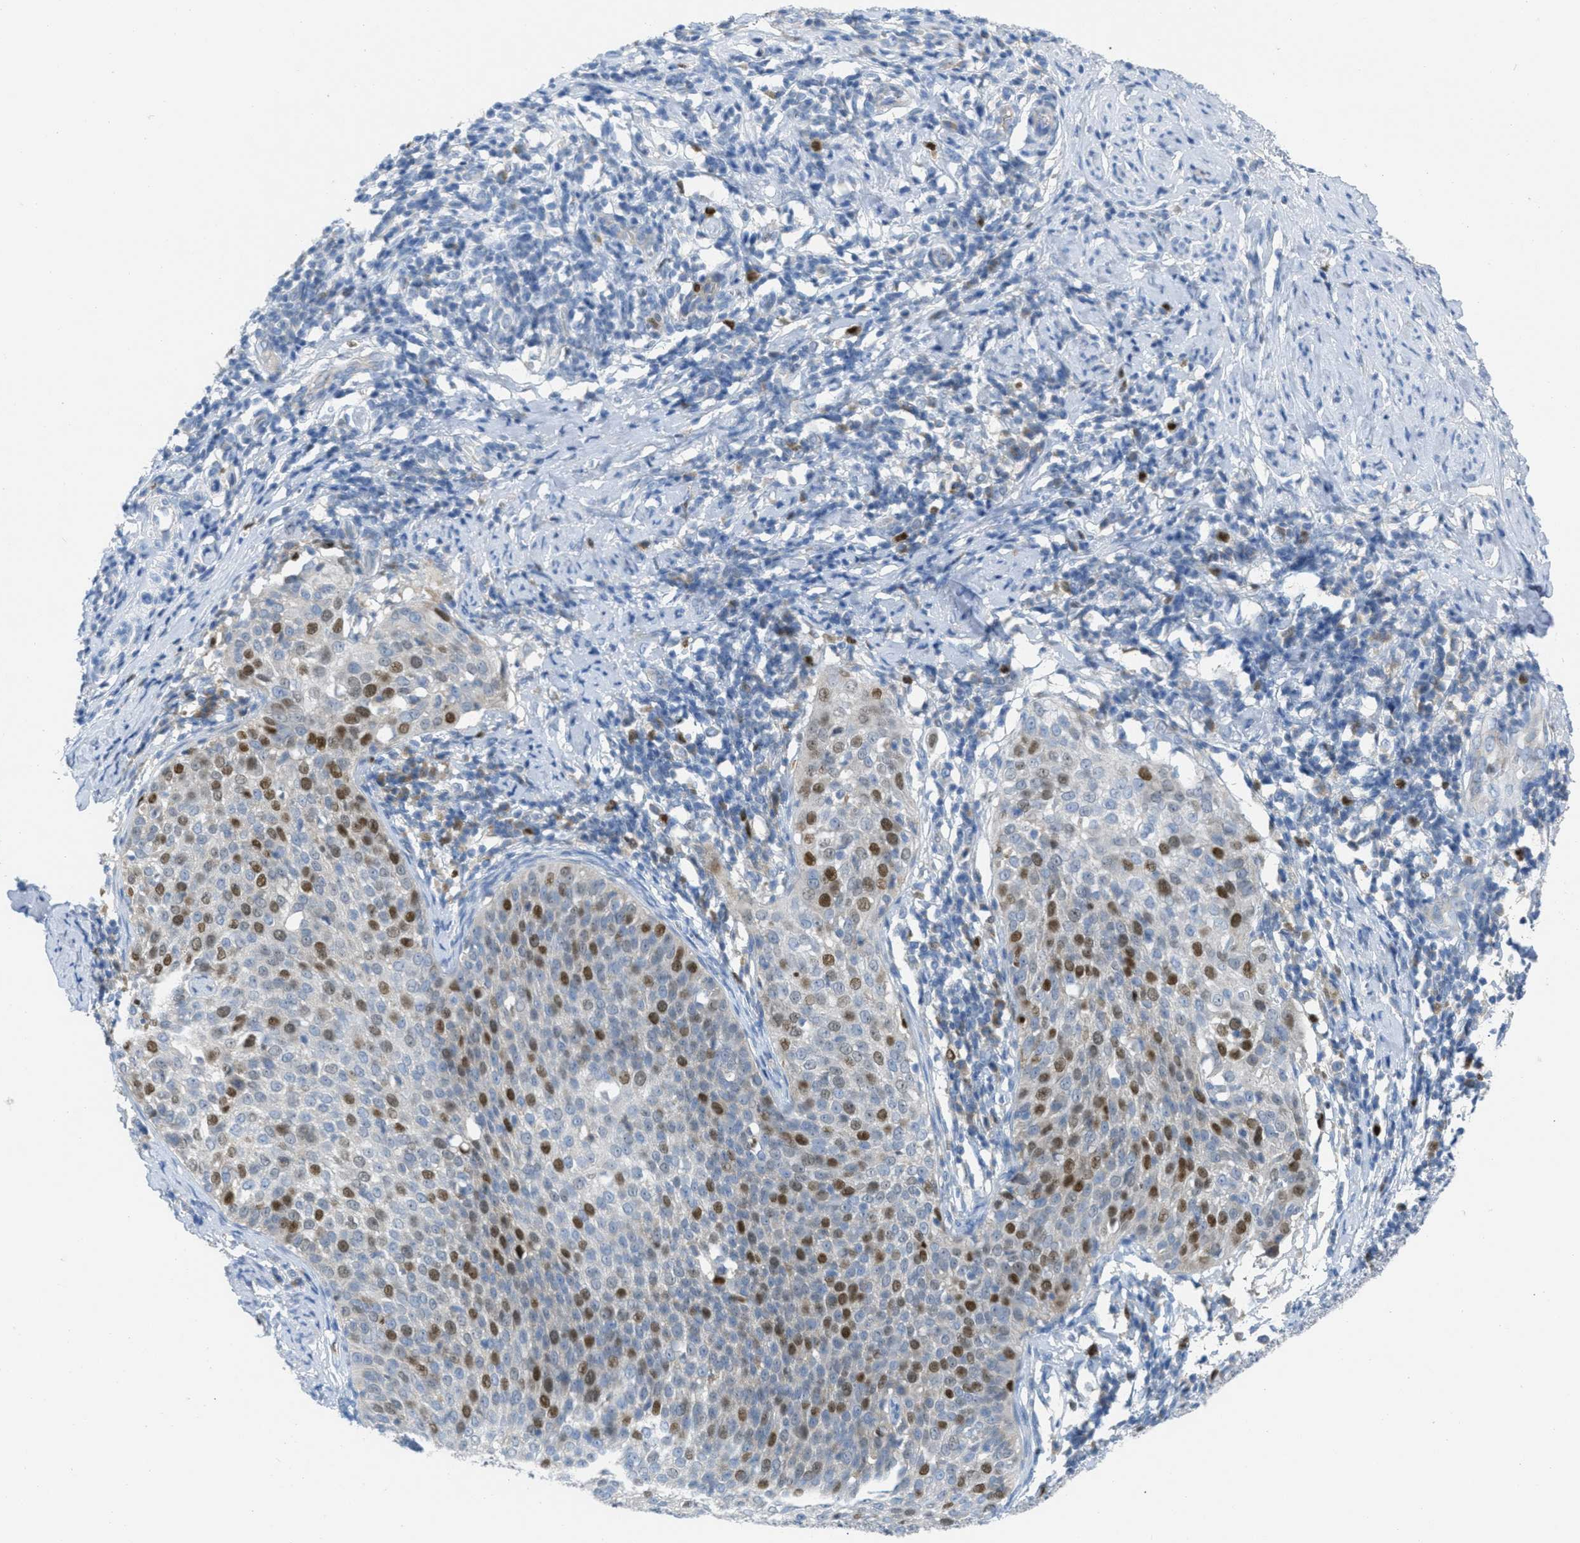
{"staining": {"intensity": "strong", "quantity": "25%-75%", "location": "nuclear"}, "tissue": "cervical cancer", "cell_type": "Tumor cells", "image_type": "cancer", "snomed": [{"axis": "morphology", "description": "Squamous cell carcinoma, NOS"}, {"axis": "topography", "description": "Cervix"}], "caption": "Immunohistochemistry (IHC) histopathology image of neoplastic tissue: human cervical cancer stained using IHC exhibits high levels of strong protein expression localized specifically in the nuclear of tumor cells, appearing as a nuclear brown color.", "gene": "ORC6", "patient": {"sex": "female", "age": 51}}